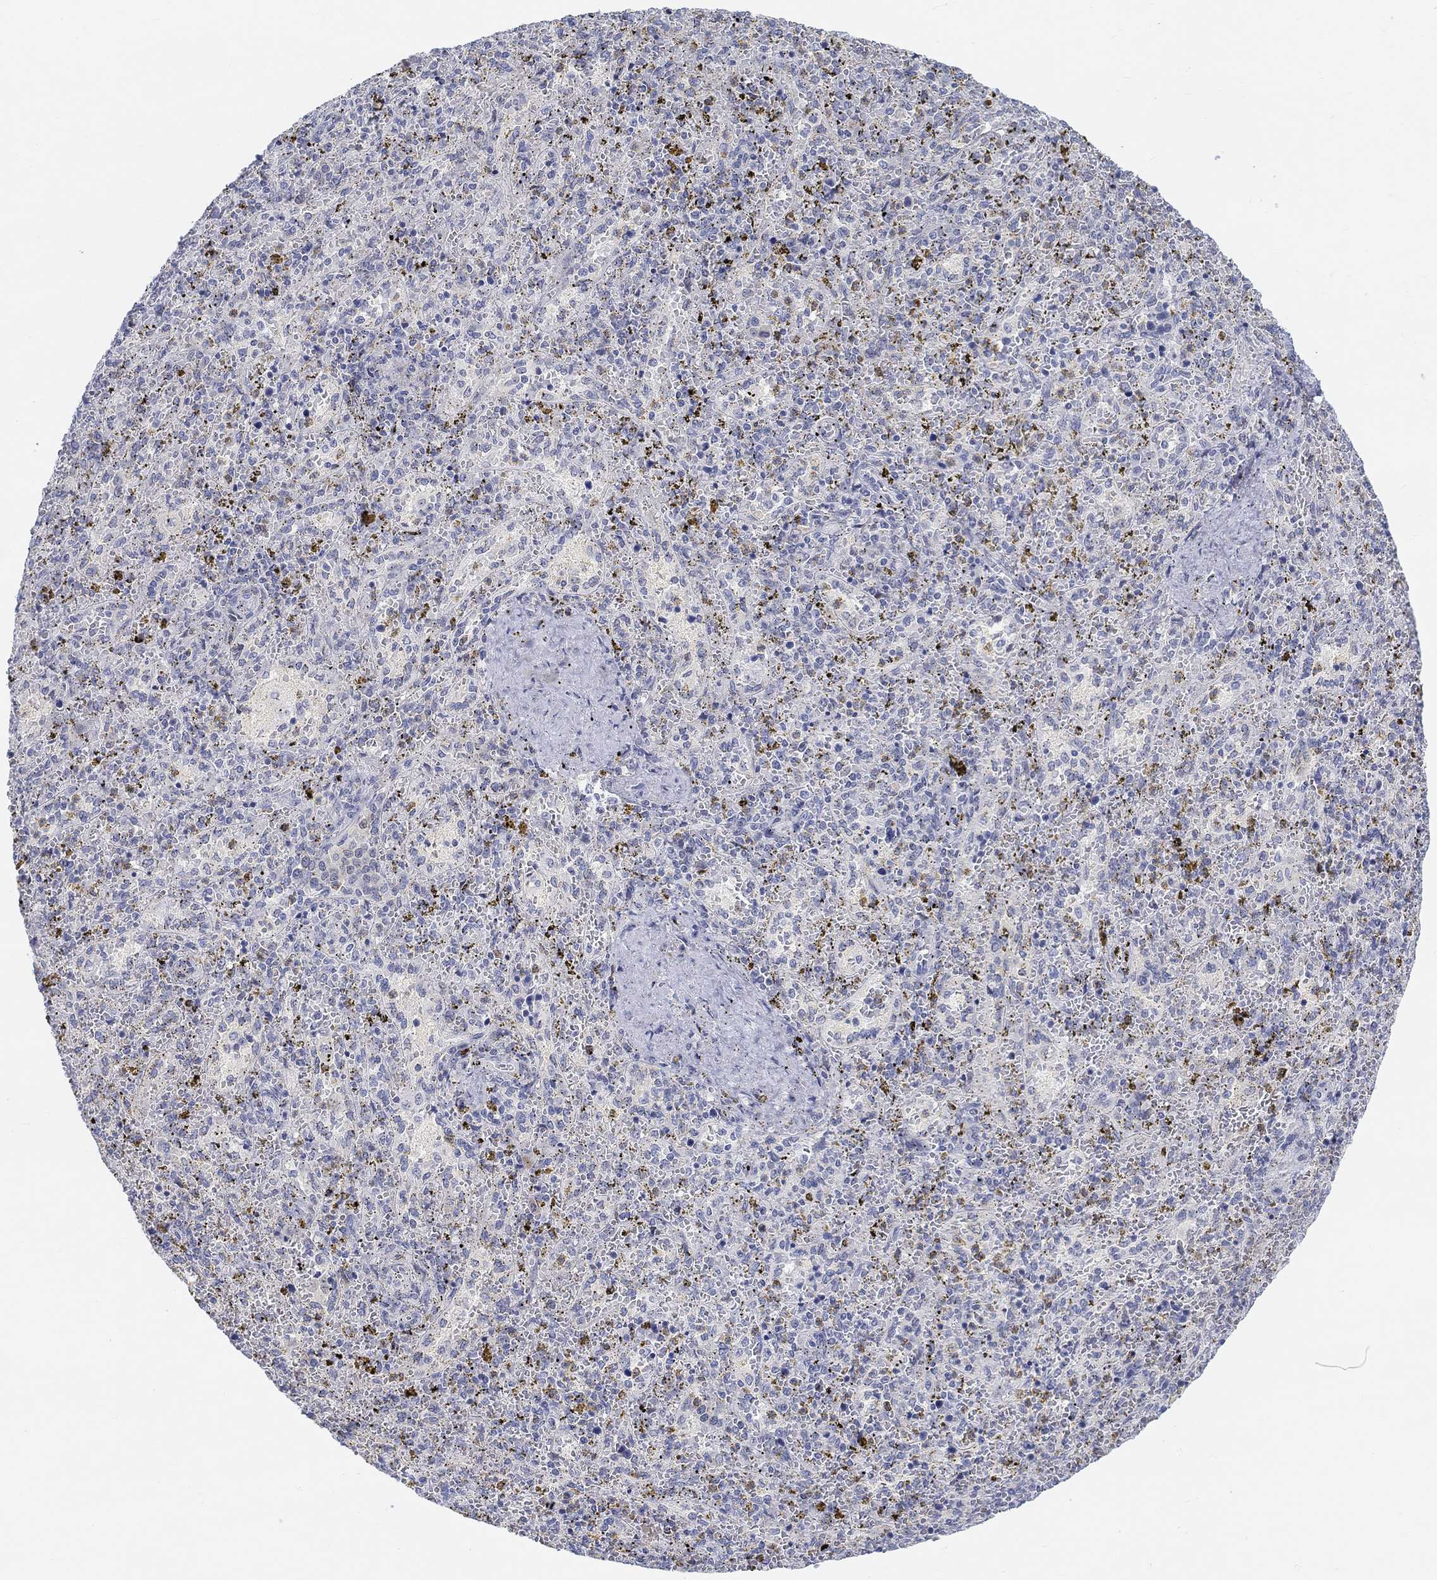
{"staining": {"intensity": "negative", "quantity": "none", "location": "none"}, "tissue": "spleen", "cell_type": "Cells in red pulp", "image_type": "normal", "snomed": [{"axis": "morphology", "description": "Normal tissue, NOS"}, {"axis": "topography", "description": "Spleen"}], "caption": "DAB immunohistochemical staining of normal human spleen shows no significant positivity in cells in red pulp.", "gene": "SNTG2", "patient": {"sex": "female", "age": 50}}